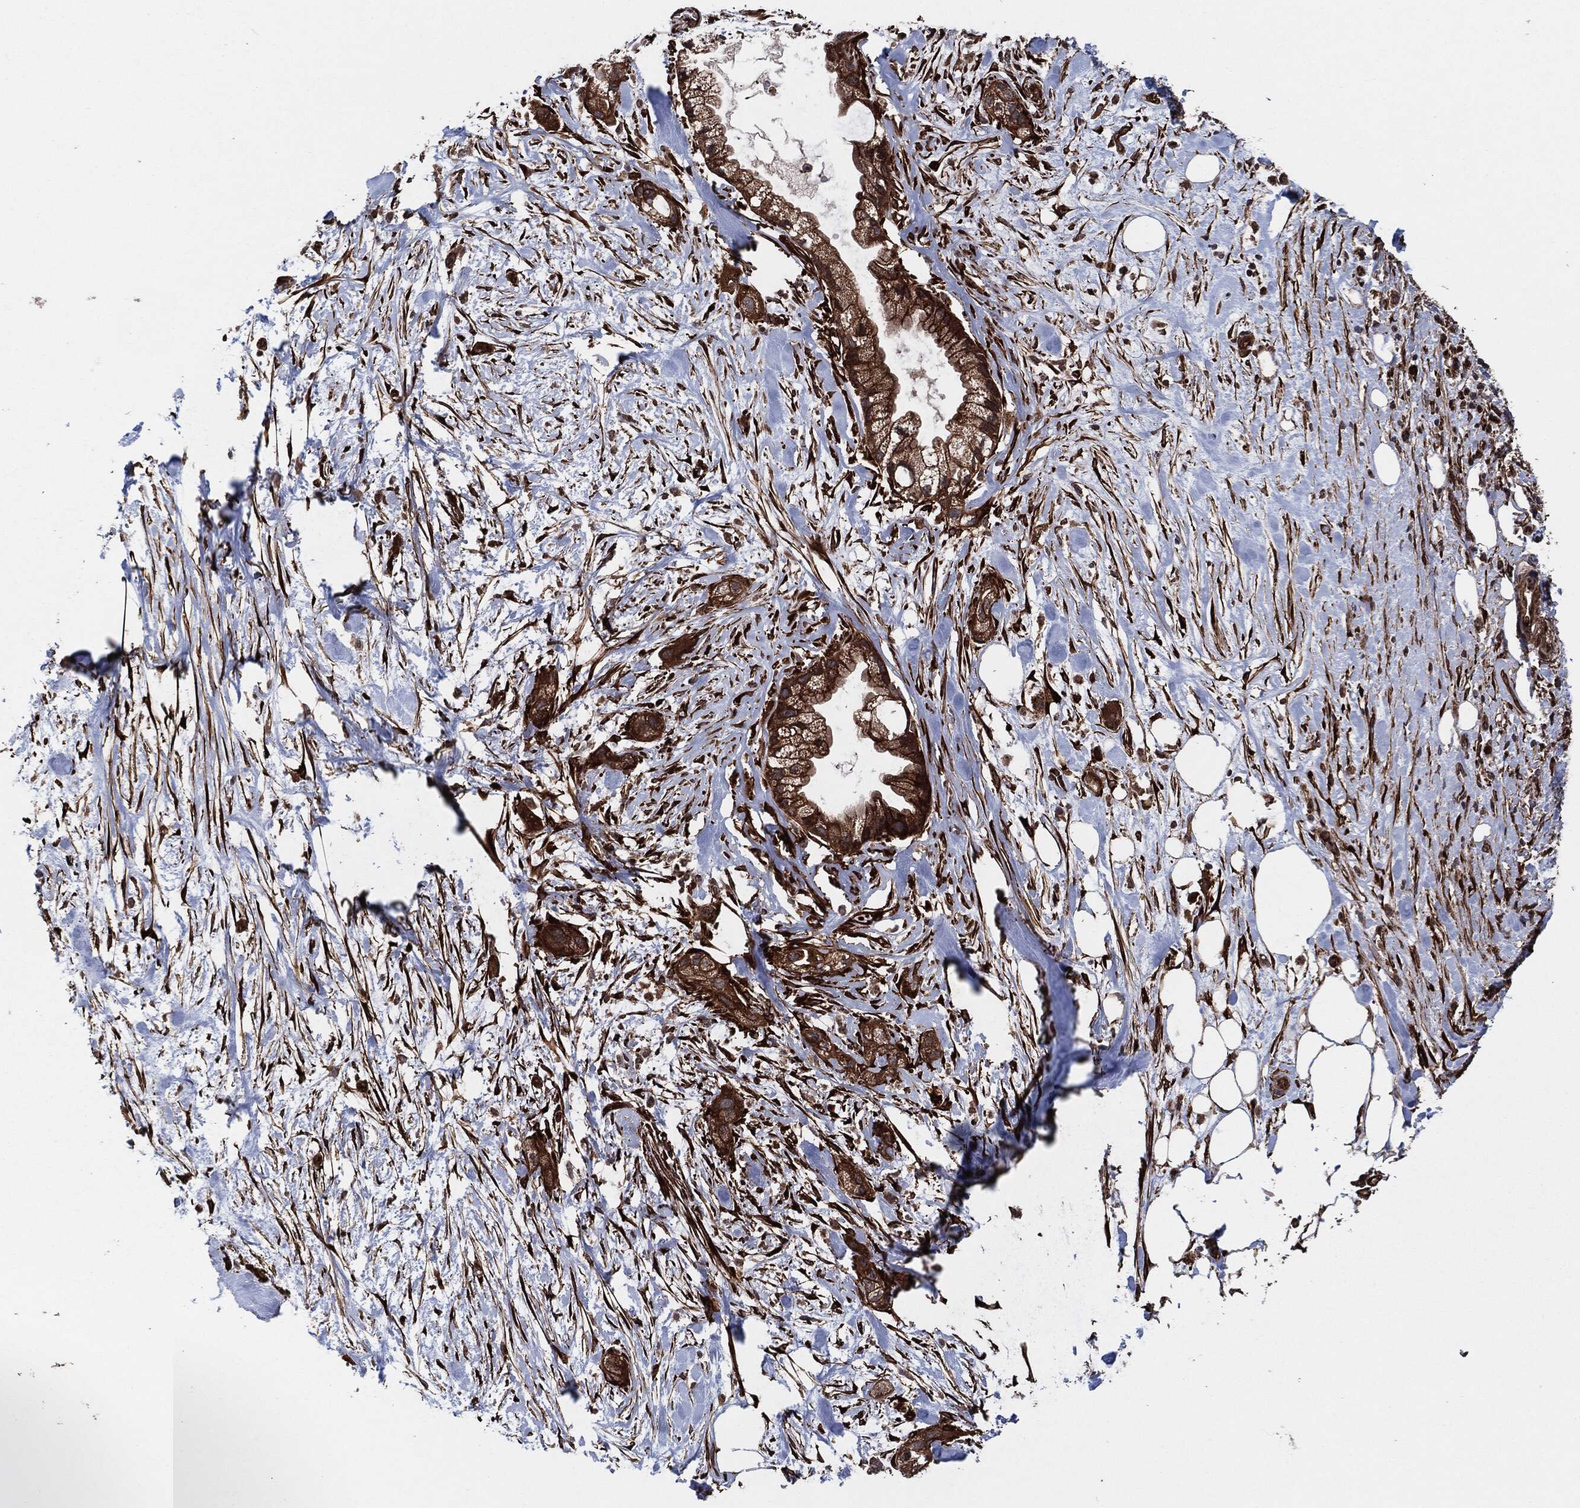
{"staining": {"intensity": "strong", "quantity": ">75%", "location": "cytoplasmic/membranous"}, "tissue": "pancreatic cancer", "cell_type": "Tumor cells", "image_type": "cancer", "snomed": [{"axis": "morphology", "description": "Adenocarcinoma, NOS"}, {"axis": "topography", "description": "Pancreas"}], "caption": "Pancreatic cancer tissue demonstrates strong cytoplasmic/membranous staining in approximately >75% of tumor cells", "gene": "BCAR1", "patient": {"sex": "male", "age": 44}}